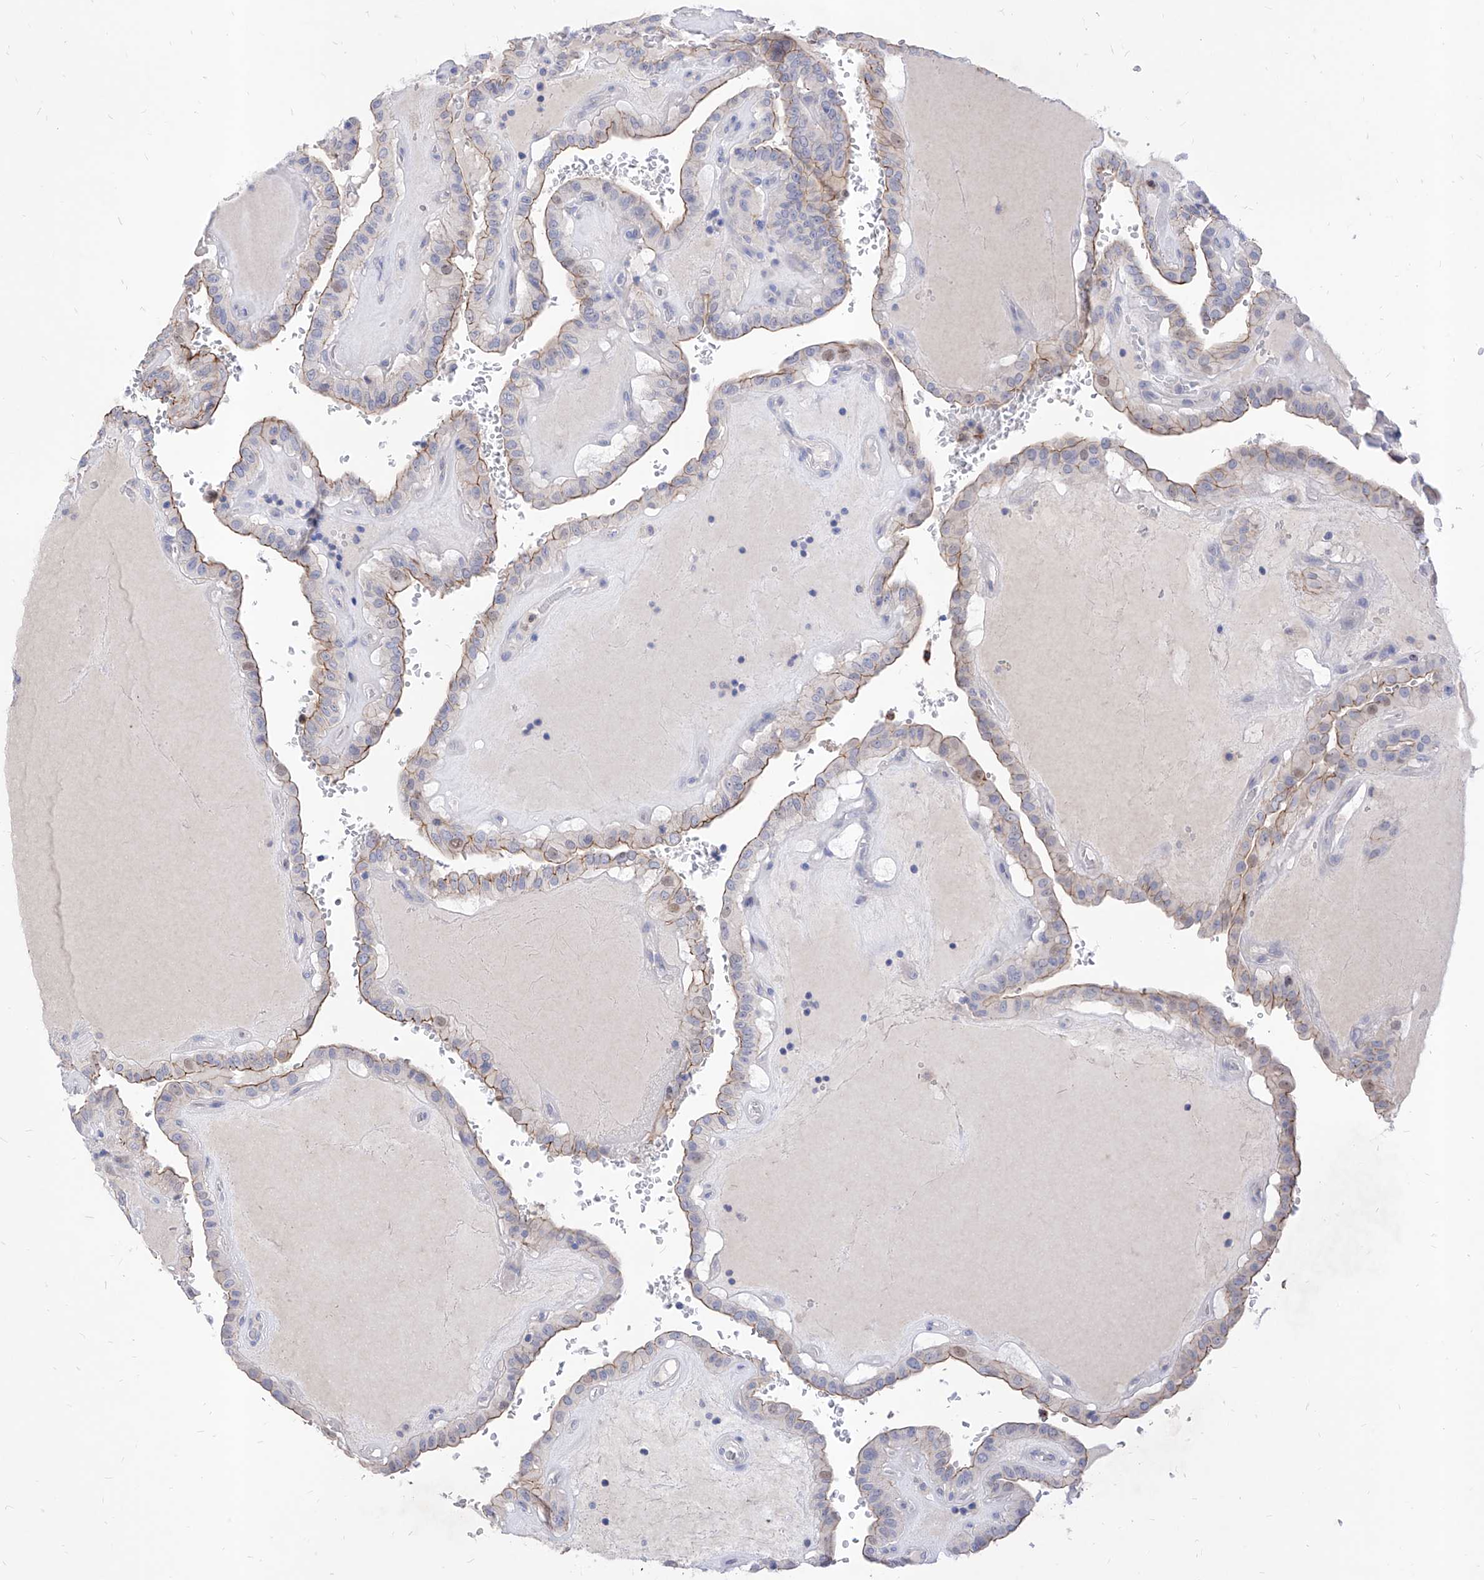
{"staining": {"intensity": "moderate", "quantity": "25%-75%", "location": "cytoplasmic/membranous"}, "tissue": "thyroid cancer", "cell_type": "Tumor cells", "image_type": "cancer", "snomed": [{"axis": "morphology", "description": "Papillary adenocarcinoma, NOS"}, {"axis": "topography", "description": "Thyroid gland"}], "caption": "Moderate cytoplasmic/membranous protein expression is appreciated in about 25%-75% of tumor cells in thyroid cancer.", "gene": "VAX1", "patient": {"sex": "male", "age": 77}}